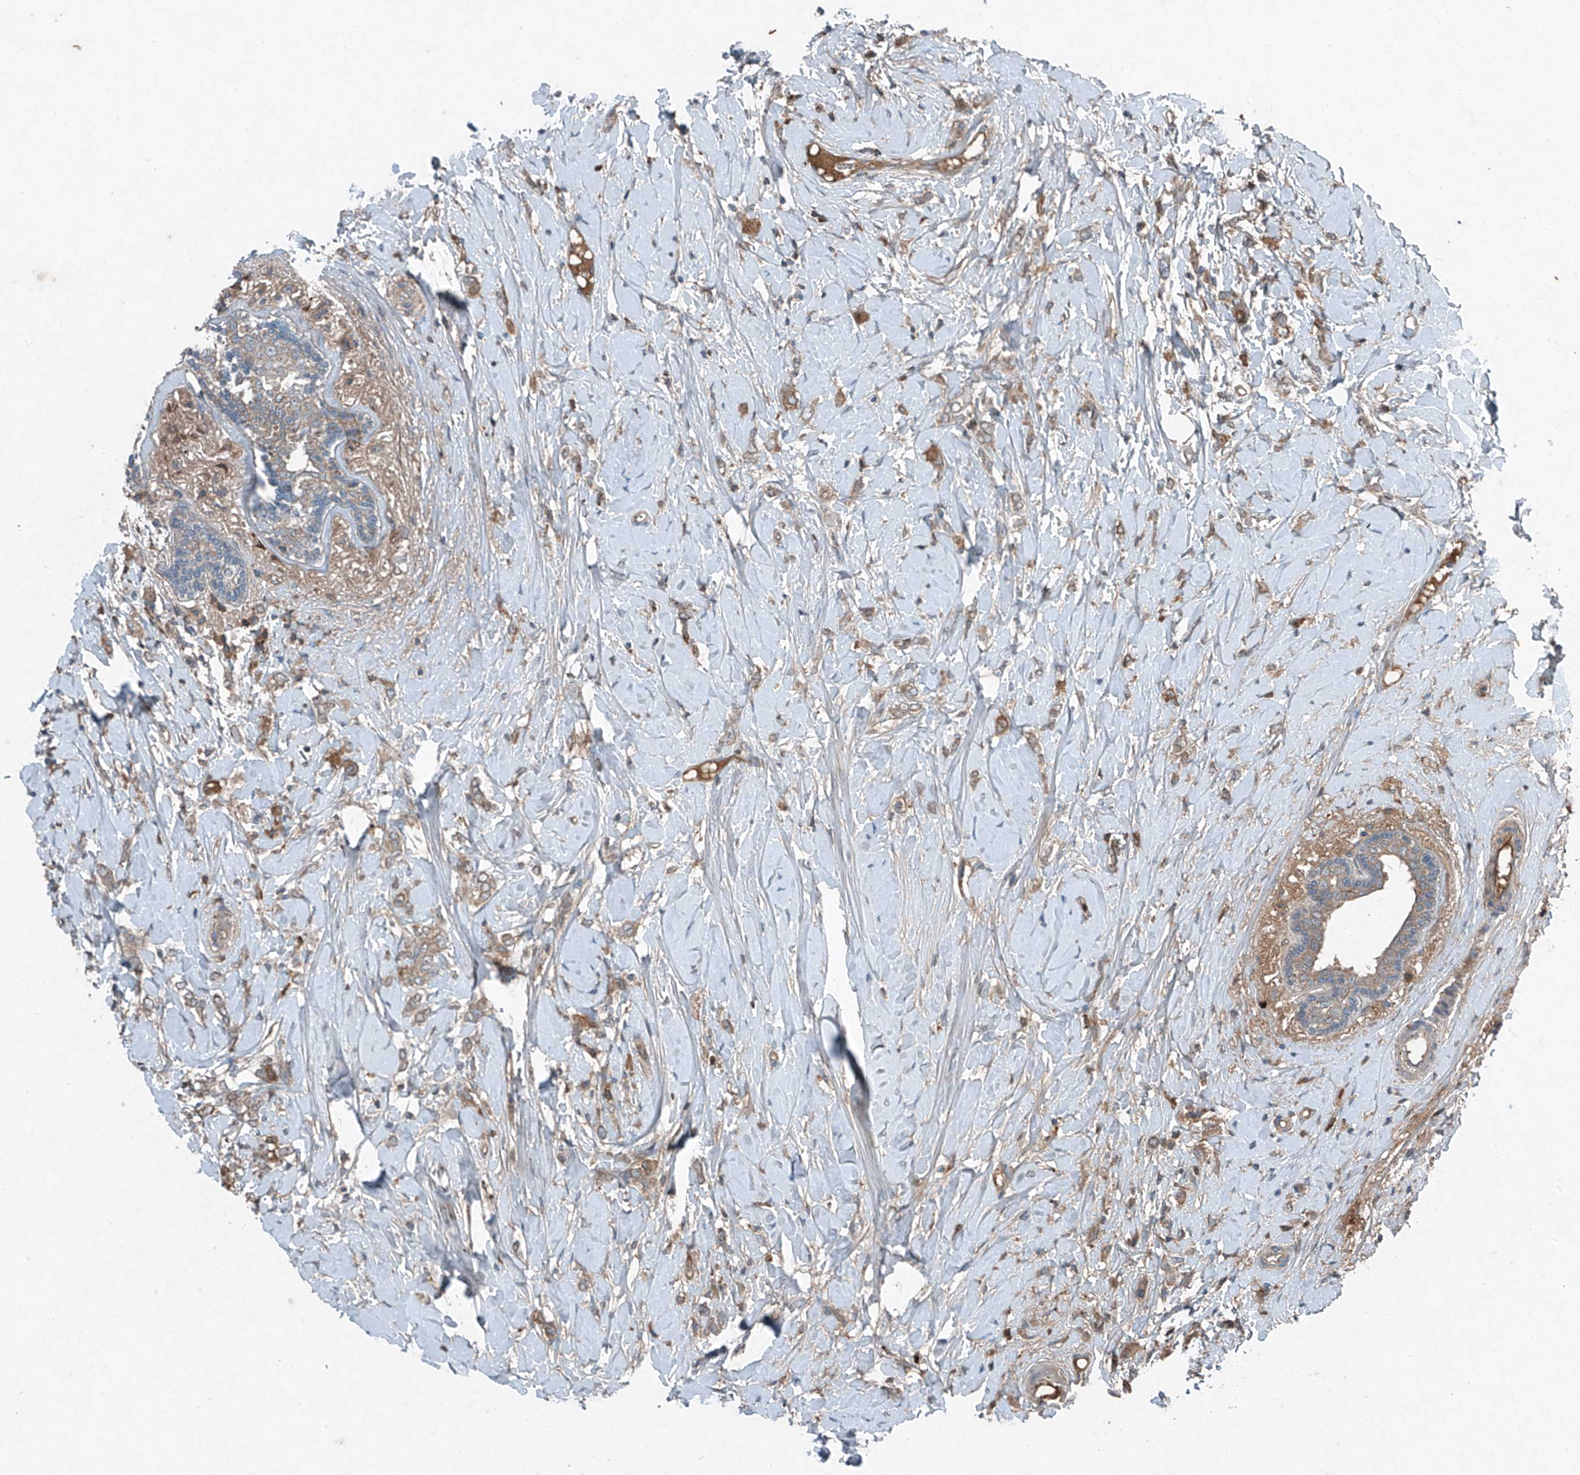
{"staining": {"intensity": "weak", "quantity": ">75%", "location": "cytoplasmic/membranous"}, "tissue": "breast cancer", "cell_type": "Tumor cells", "image_type": "cancer", "snomed": [{"axis": "morphology", "description": "Normal tissue, NOS"}, {"axis": "morphology", "description": "Lobular carcinoma"}, {"axis": "topography", "description": "Breast"}], "caption": "Immunohistochemistry (IHC) photomicrograph of breast cancer (lobular carcinoma) stained for a protein (brown), which demonstrates low levels of weak cytoplasmic/membranous positivity in about >75% of tumor cells.", "gene": "FOXRED2", "patient": {"sex": "female", "age": 47}}